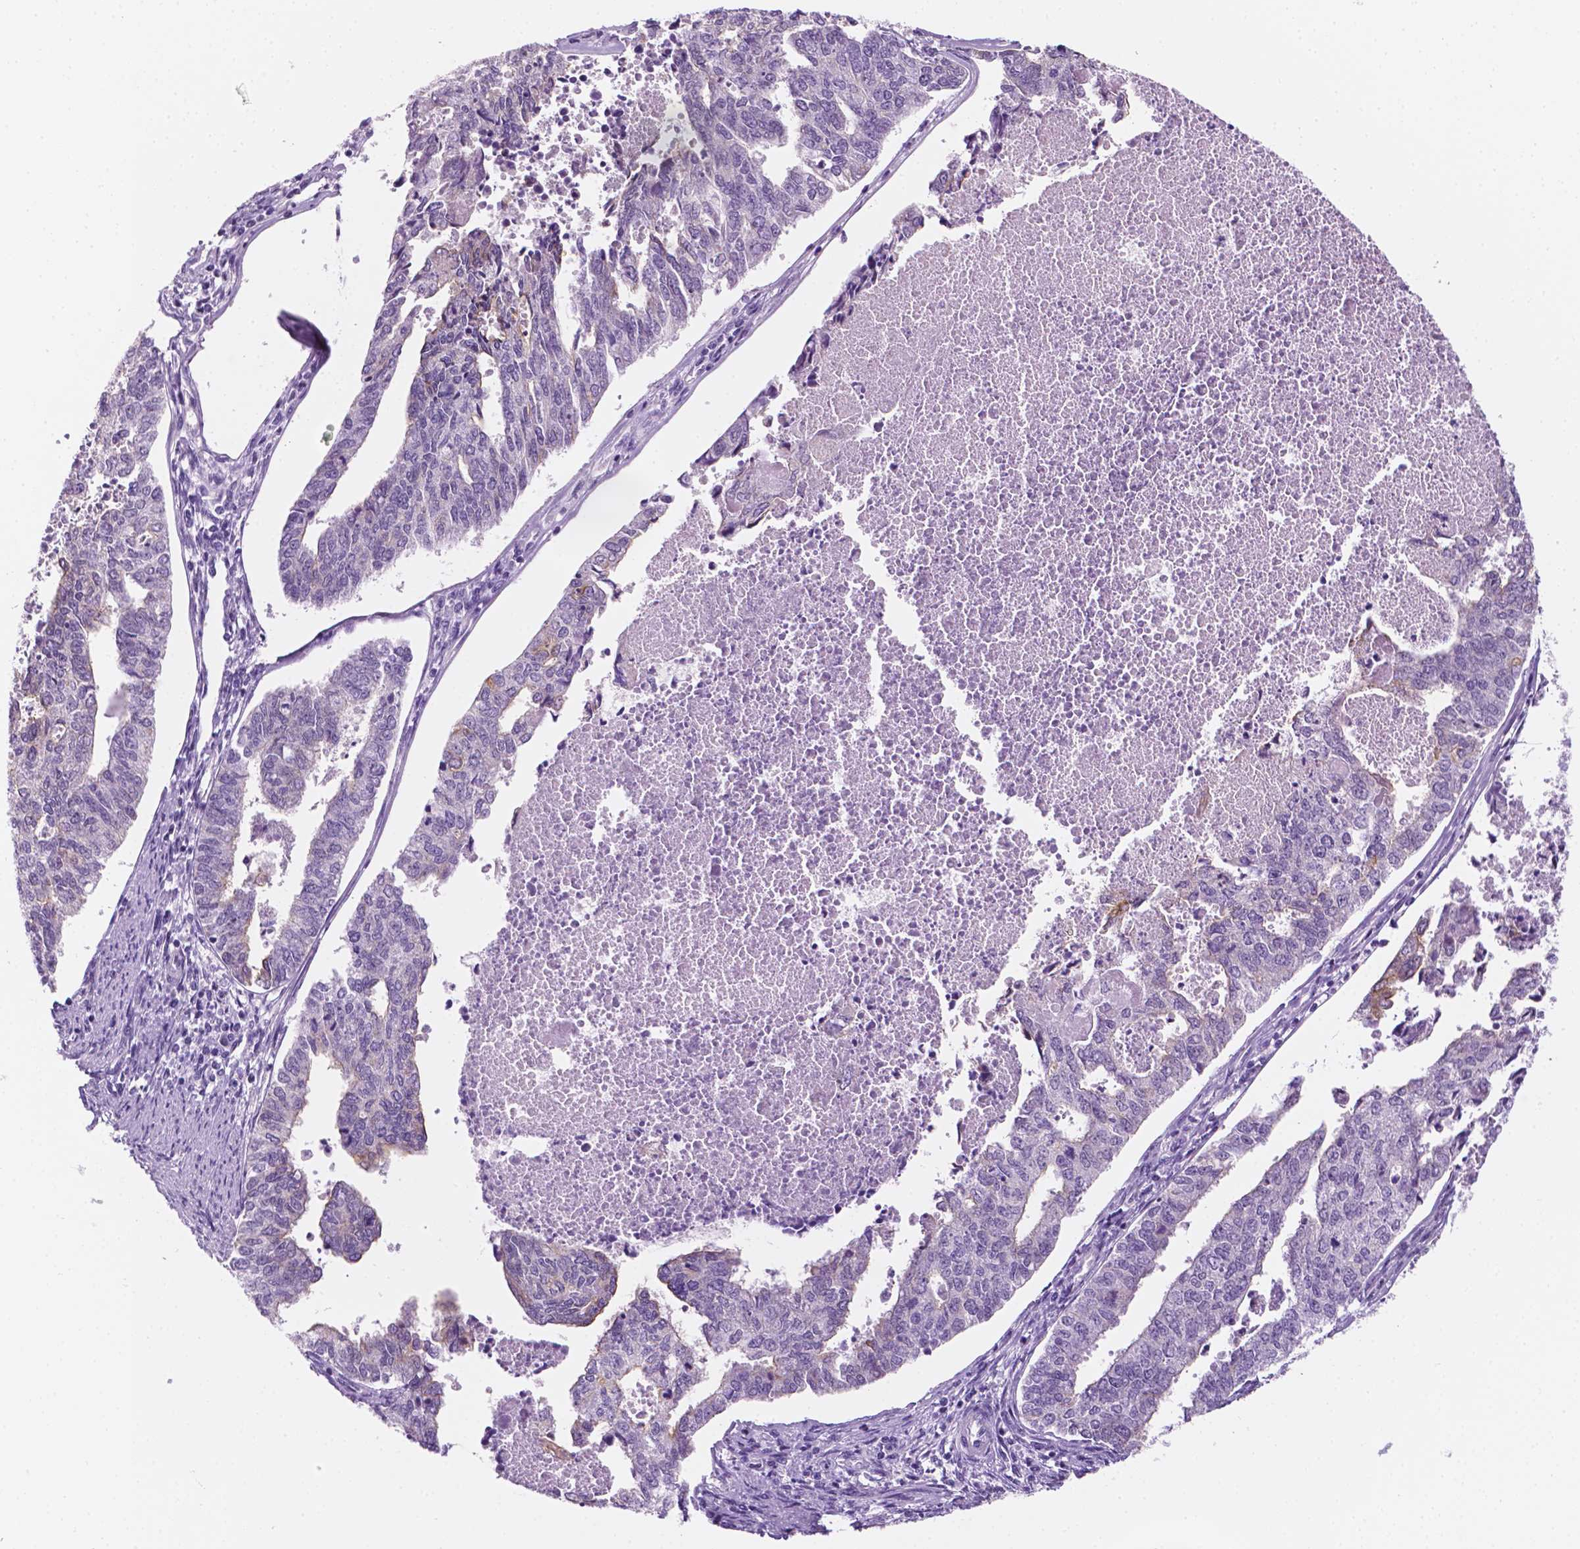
{"staining": {"intensity": "negative", "quantity": "none", "location": "none"}, "tissue": "endometrial cancer", "cell_type": "Tumor cells", "image_type": "cancer", "snomed": [{"axis": "morphology", "description": "Adenocarcinoma, NOS"}, {"axis": "topography", "description": "Endometrium"}], "caption": "Immunohistochemistry (IHC) of human endometrial adenocarcinoma shows no positivity in tumor cells.", "gene": "PPL", "patient": {"sex": "female", "age": 73}}